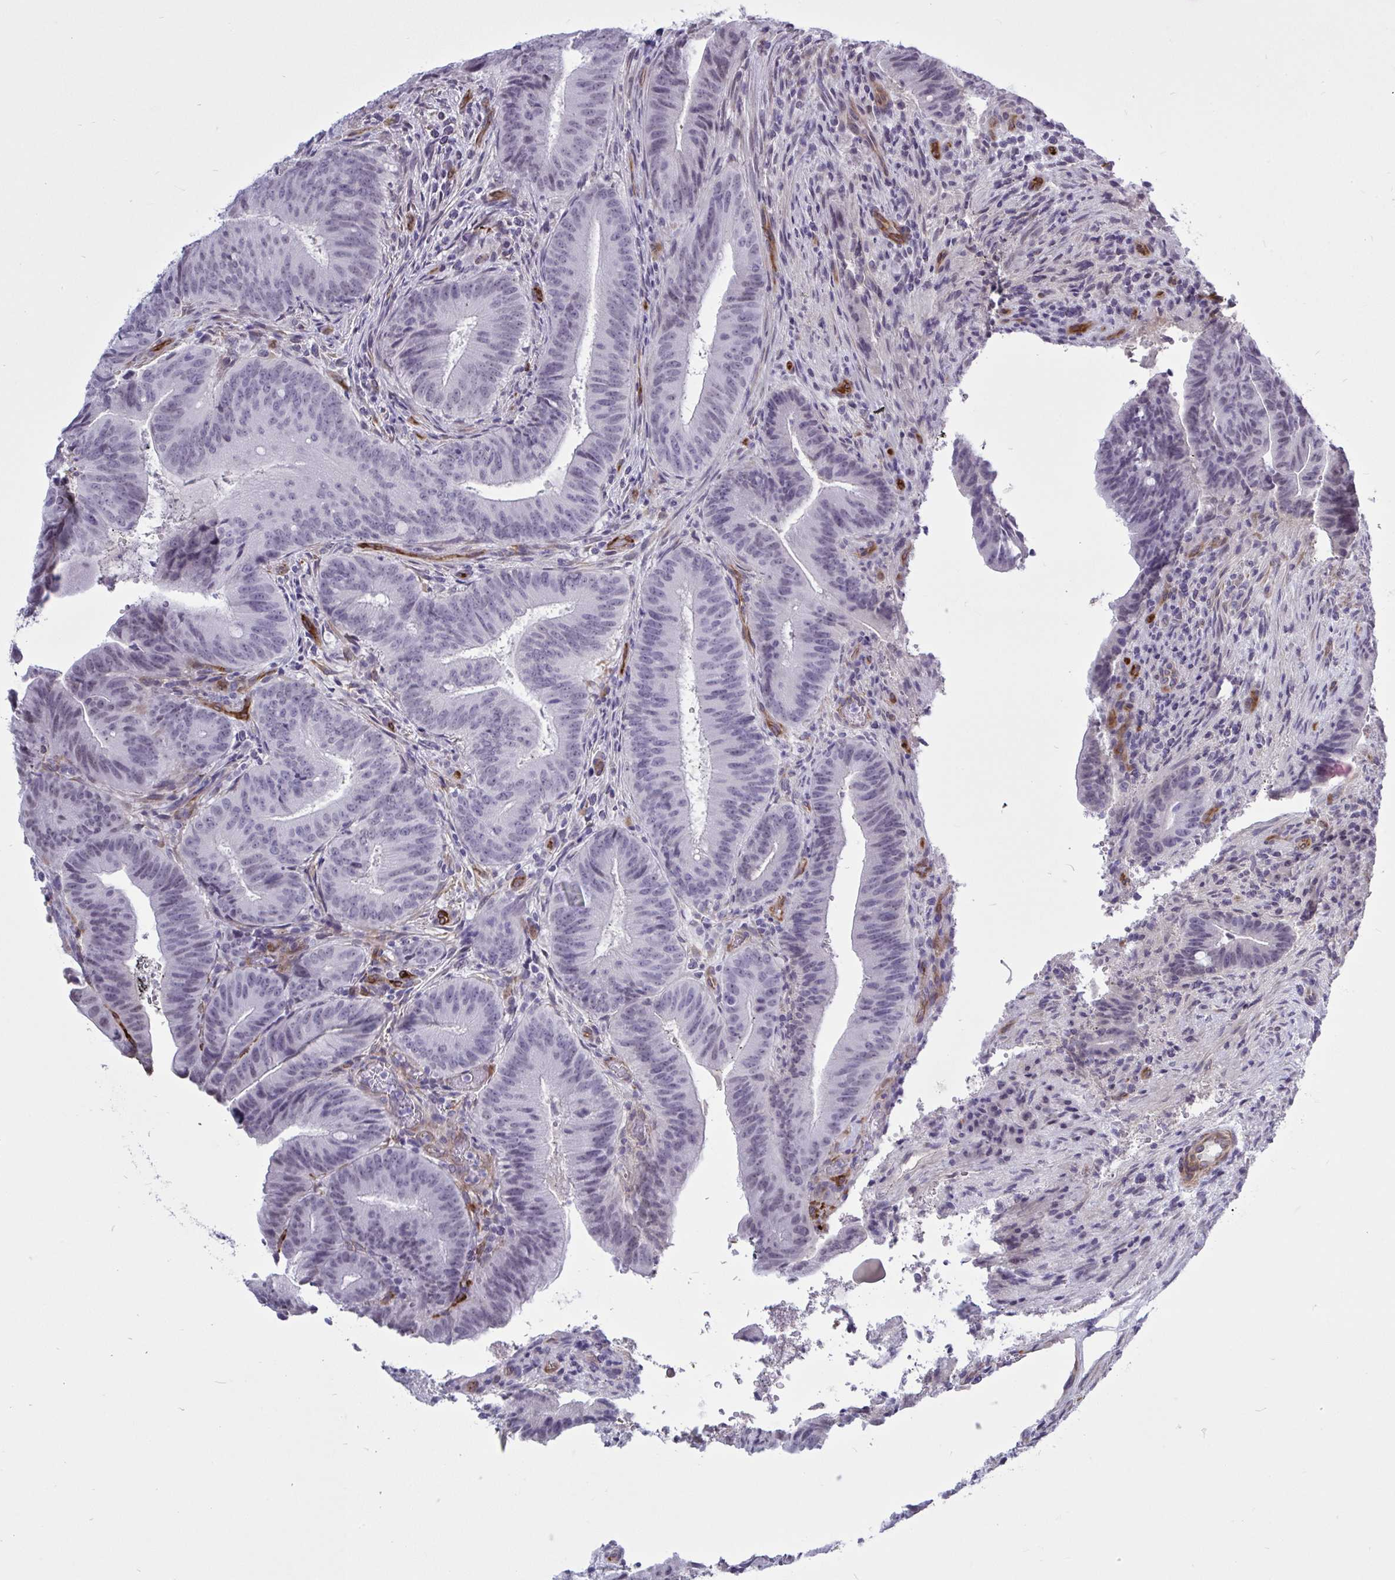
{"staining": {"intensity": "negative", "quantity": "none", "location": "none"}, "tissue": "colorectal cancer", "cell_type": "Tumor cells", "image_type": "cancer", "snomed": [{"axis": "morphology", "description": "Adenocarcinoma, NOS"}, {"axis": "topography", "description": "Colon"}], "caption": "Tumor cells show no significant protein positivity in colorectal cancer (adenocarcinoma).", "gene": "EML1", "patient": {"sex": "female", "age": 43}}